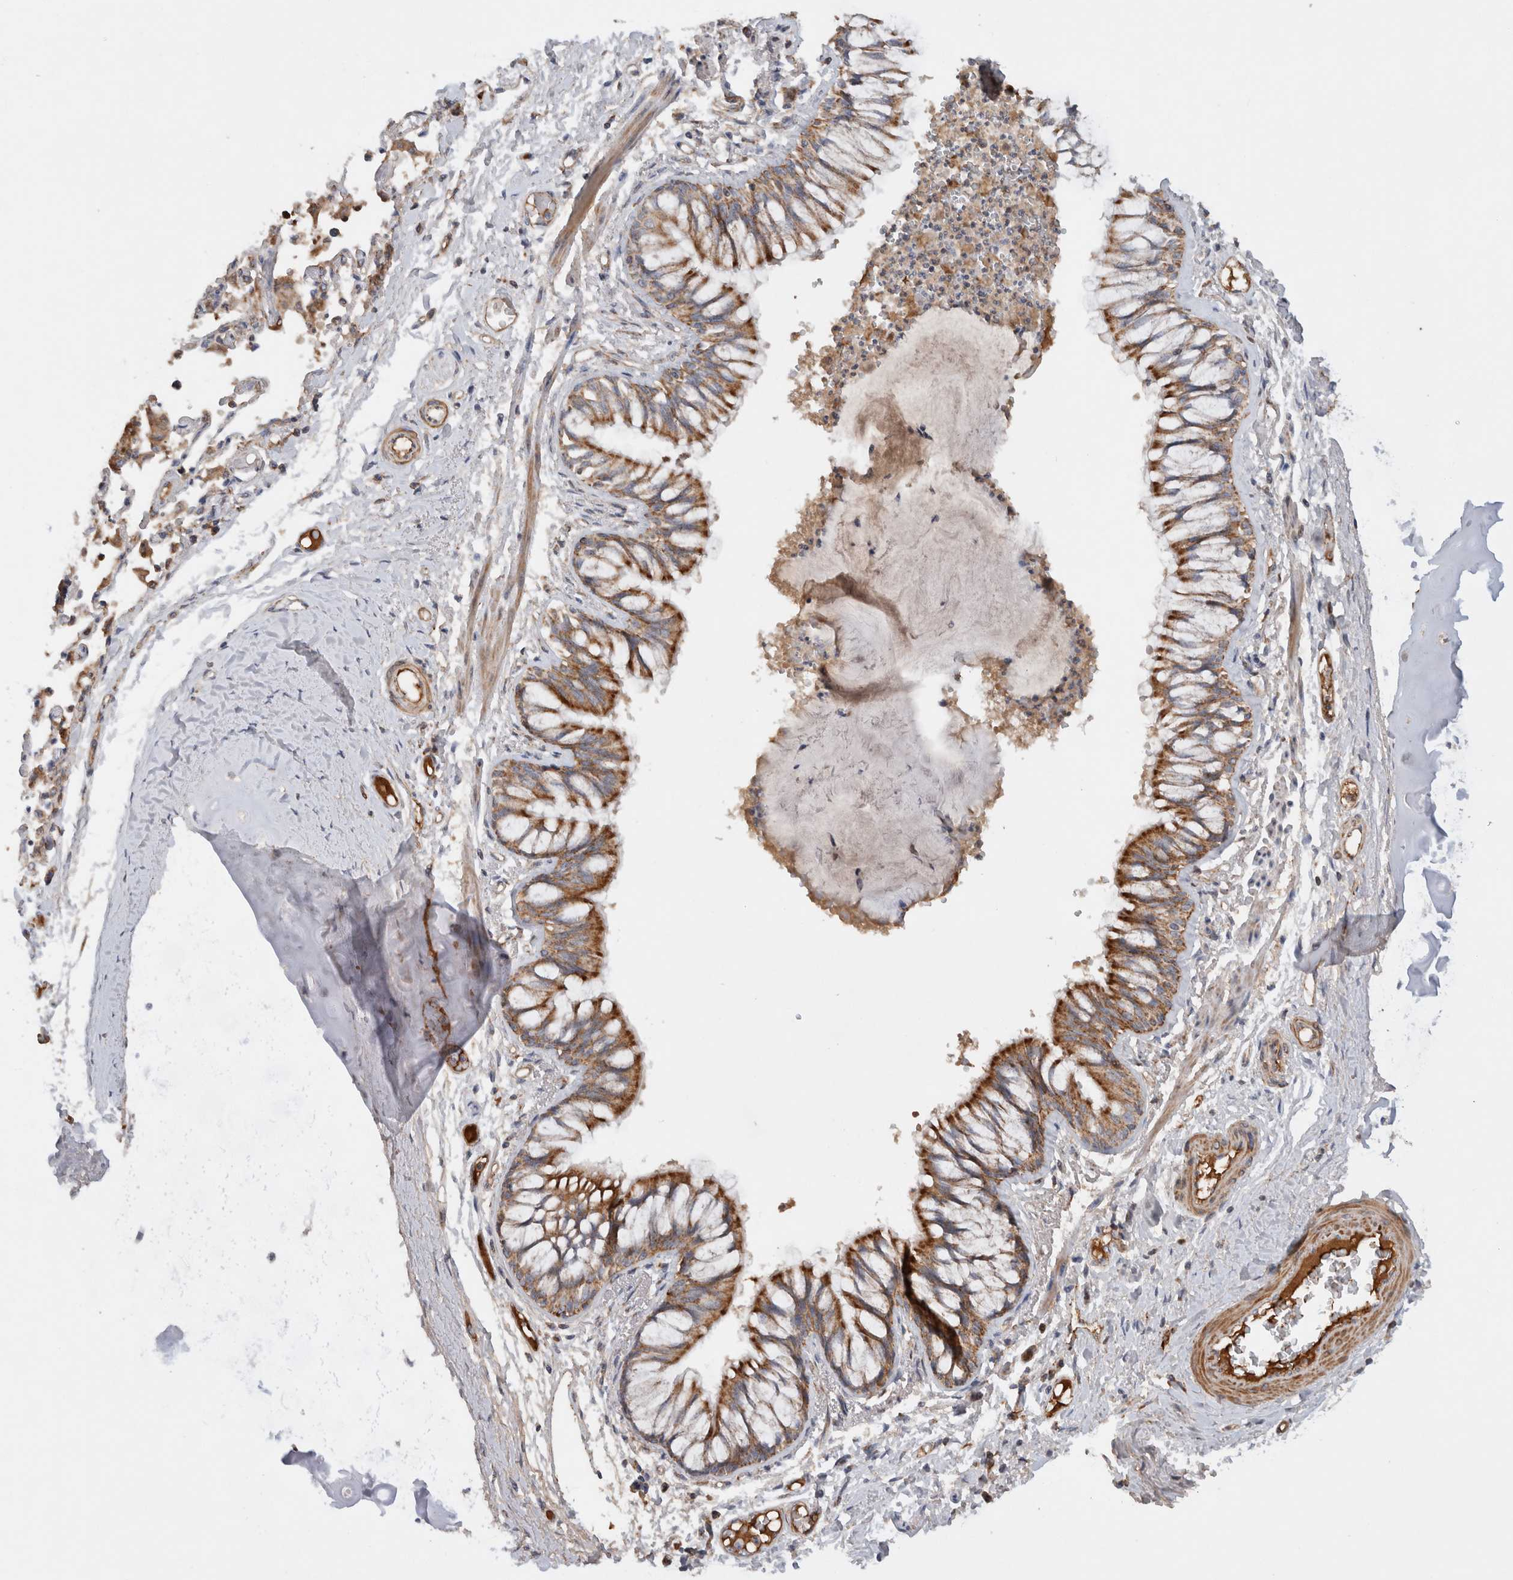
{"staining": {"intensity": "moderate", "quantity": ">75%", "location": "cytoplasmic/membranous"}, "tissue": "bronchus", "cell_type": "Respiratory epithelial cells", "image_type": "normal", "snomed": [{"axis": "morphology", "description": "Normal tissue, NOS"}, {"axis": "topography", "description": "Cartilage tissue"}, {"axis": "topography", "description": "Bronchus"}, {"axis": "topography", "description": "Lung"}], "caption": "Moderate cytoplasmic/membranous expression is seen in about >75% of respiratory epithelial cells in unremarkable bronchus.", "gene": "MRPS28", "patient": {"sex": "female", "age": 49}}